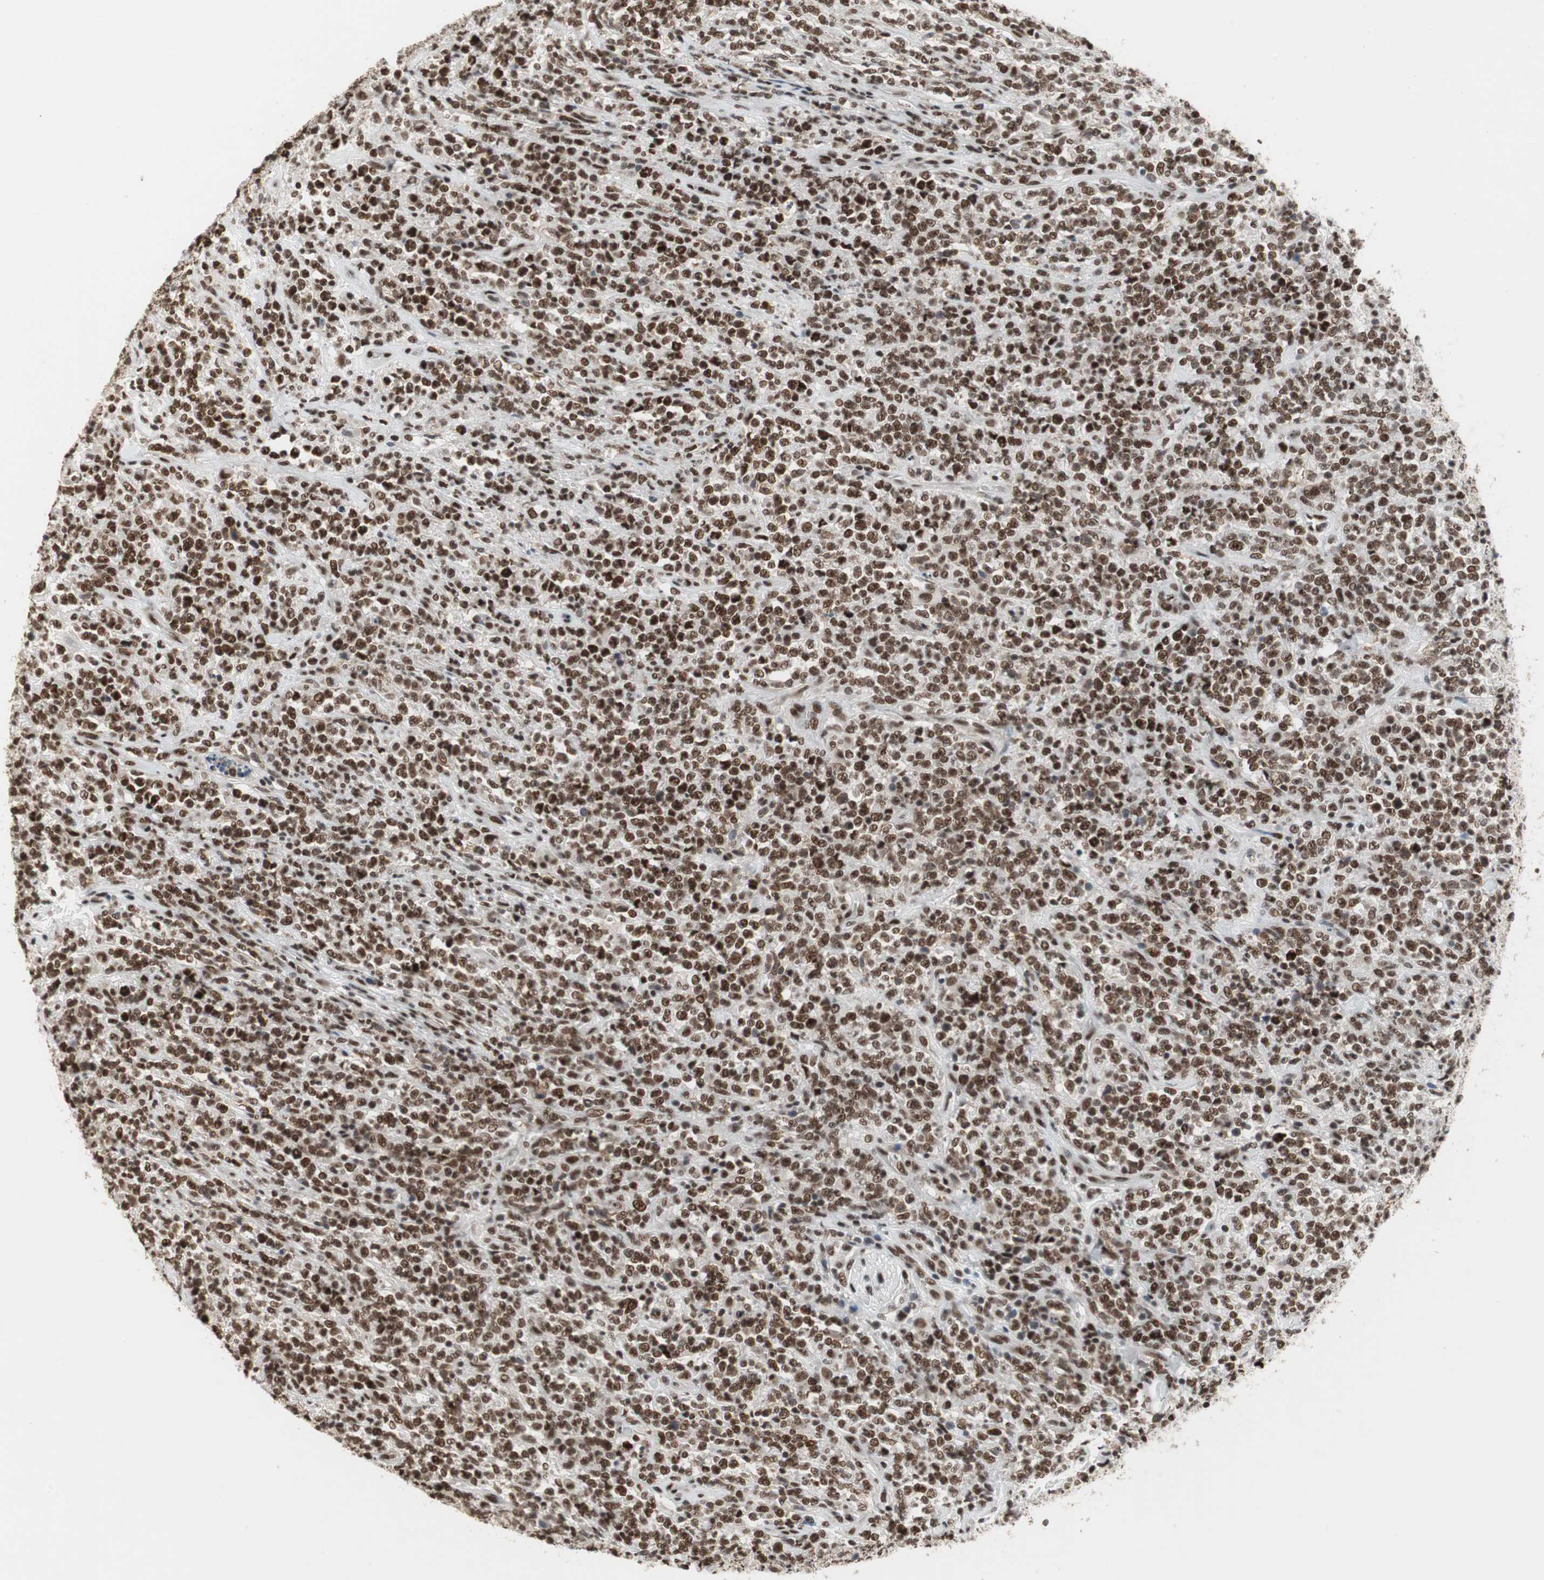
{"staining": {"intensity": "strong", "quantity": ">75%", "location": "nuclear"}, "tissue": "lymphoma", "cell_type": "Tumor cells", "image_type": "cancer", "snomed": [{"axis": "morphology", "description": "Malignant lymphoma, non-Hodgkin's type, High grade"}, {"axis": "topography", "description": "Soft tissue"}], "caption": "Strong nuclear protein expression is appreciated in about >75% of tumor cells in lymphoma.", "gene": "RTF1", "patient": {"sex": "male", "age": 18}}